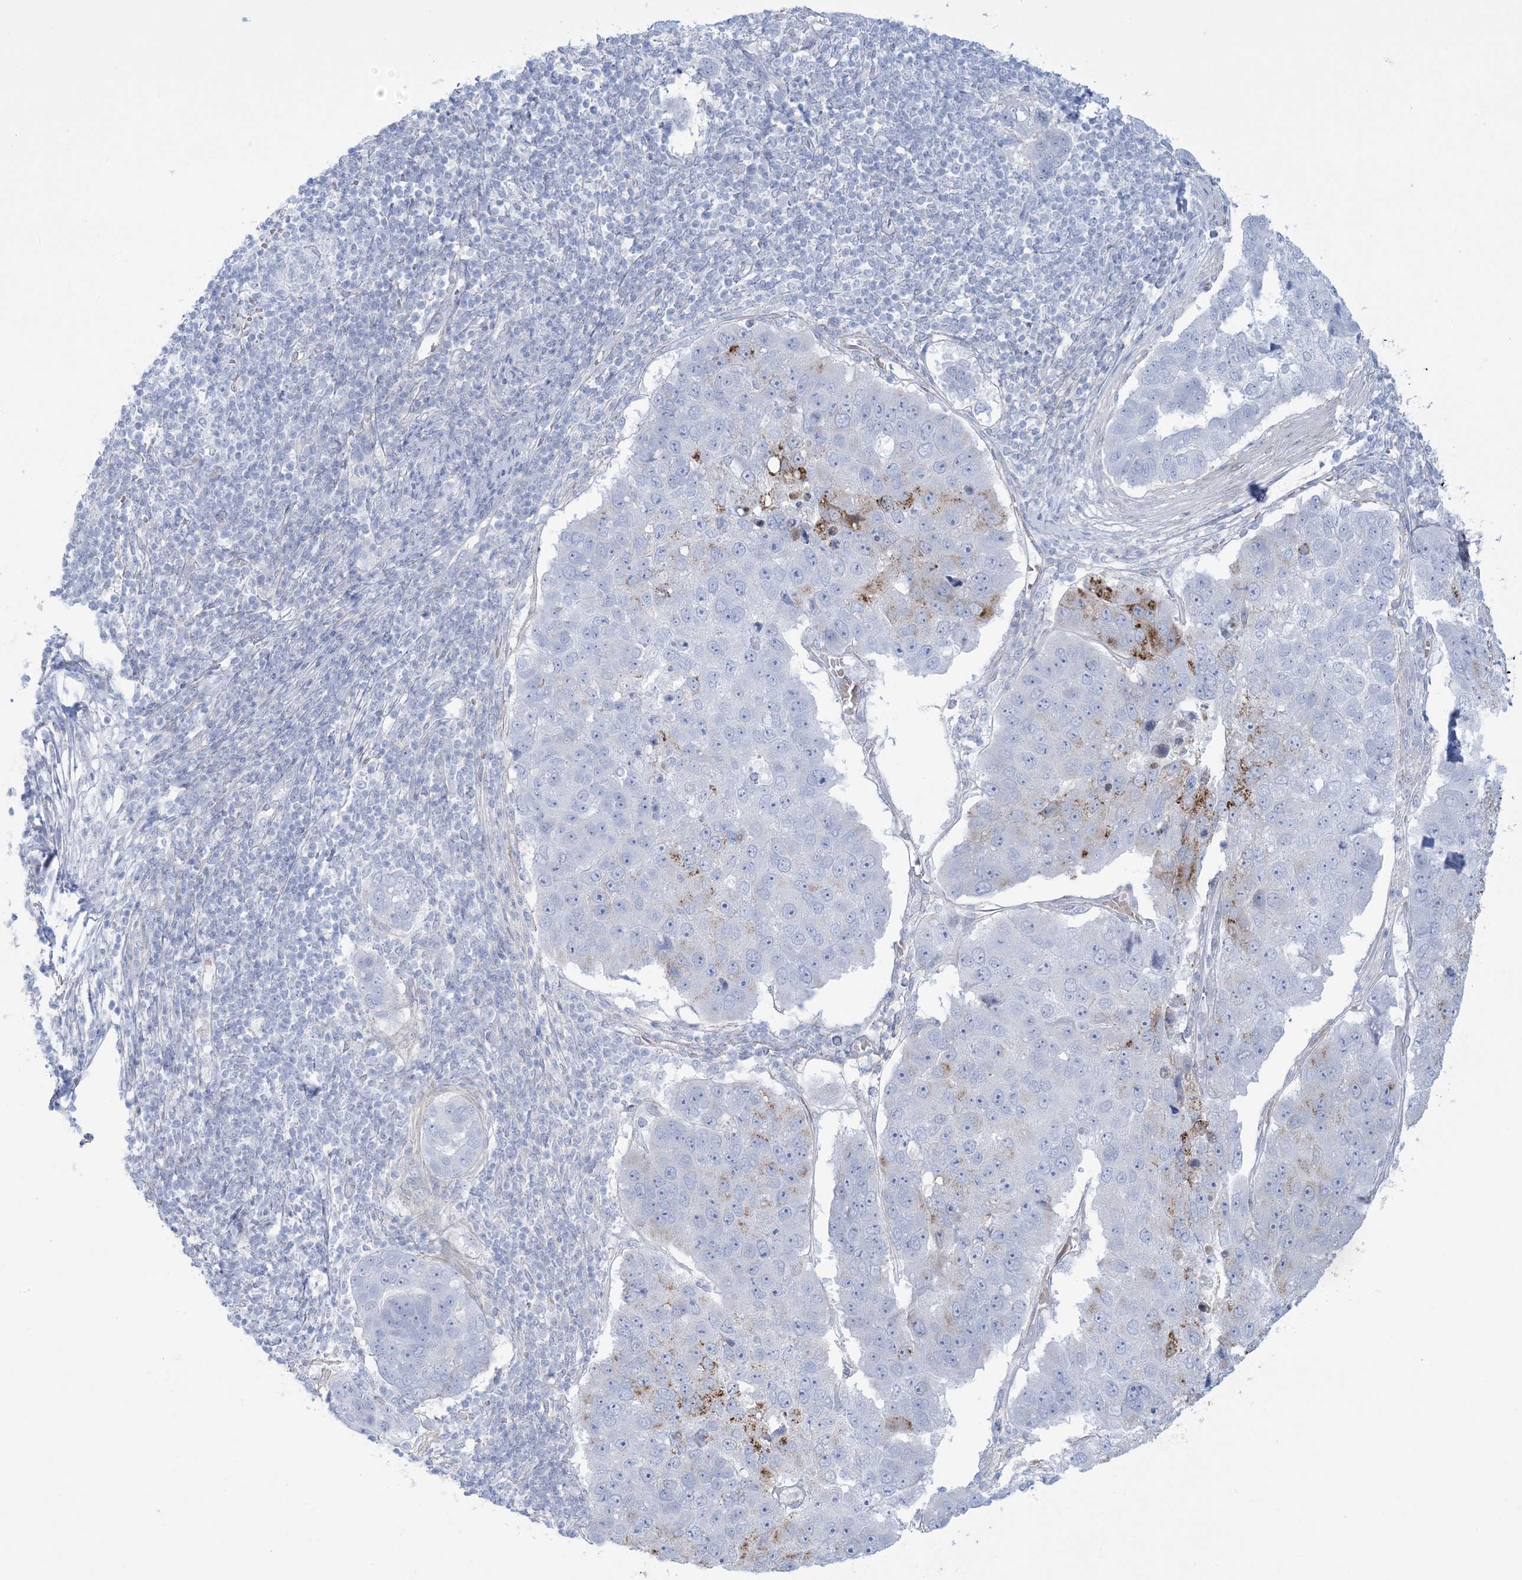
{"staining": {"intensity": "moderate", "quantity": "<25%", "location": "cytoplasmic/membranous"}, "tissue": "pancreatic cancer", "cell_type": "Tumor cells", "image_type": "cancer", "snomed": [{"axis": "morphology", "description": "Adenocarcinoma, NOS"}, {"axis": "topography", "description": "Pancreas"}], "caption": "Immunohistochemical staining of pancreatic cancer exhibits low levels of moderate cytoplasmic/membranous expression in approximately <25% of tumor cells. Nuclei are stained in blue.", "gene": "AGXT", "patient": {"sex": "female", "age": 61}}